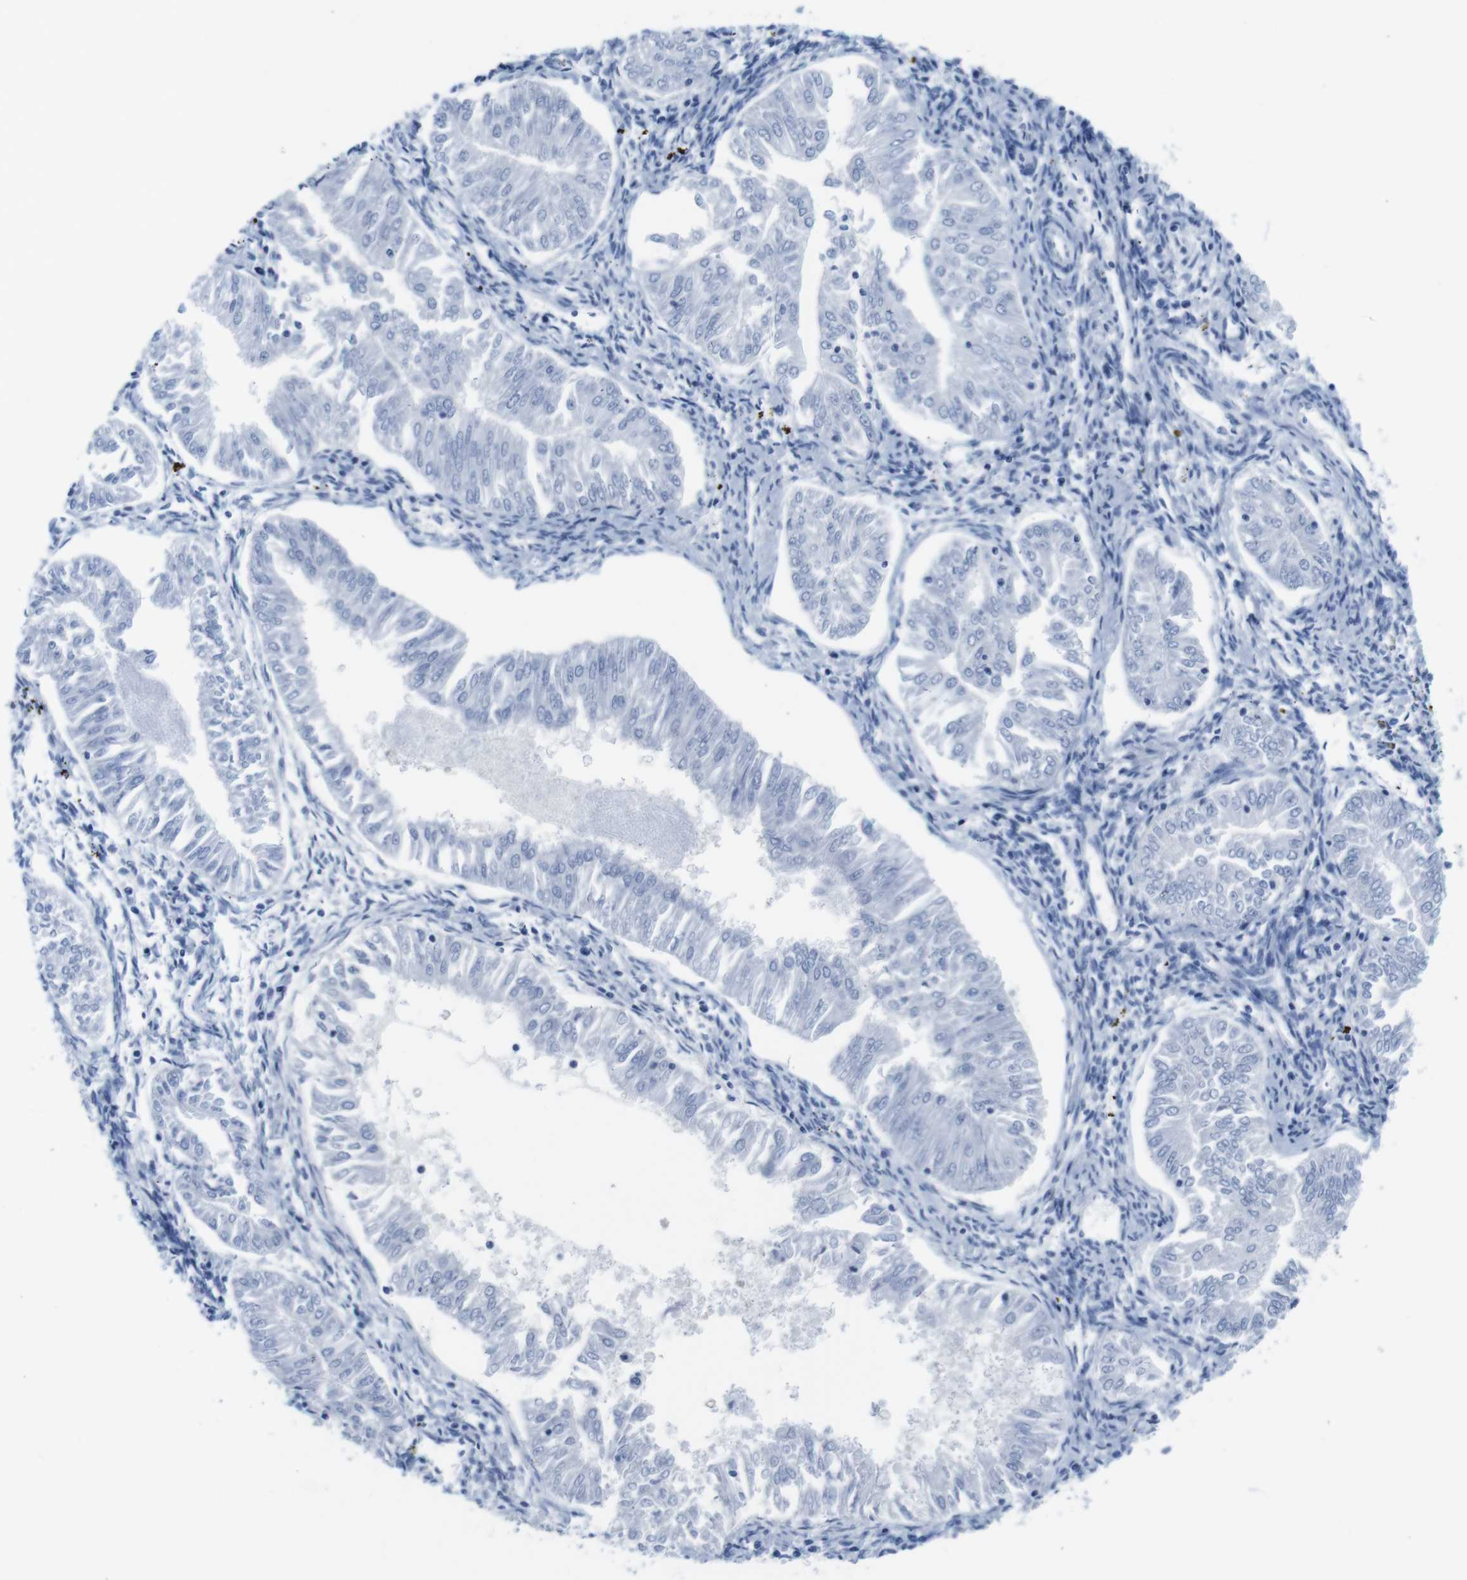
{"staining": {"intensity": "negative", "quantity": "none", "location": "none"}, "tissue": "endometrial cancer", "cell_type": "Tumor cells", "image_type": "cancer", "snomed": [{"axis": "morphology", "description": "Adenocarcinoma, NOS"}, {"axis": "topography", "description": "Endometrium"}], "caption": "An immunohistochemistry photomicrograph of endometrial cancer (adenocarcinoma) is shown. There is no staining in tumor cells of endometrial cancer (adenocarcinoma).", "gene": "MAP6", "patient": {"sex": "female", "age": 53}}